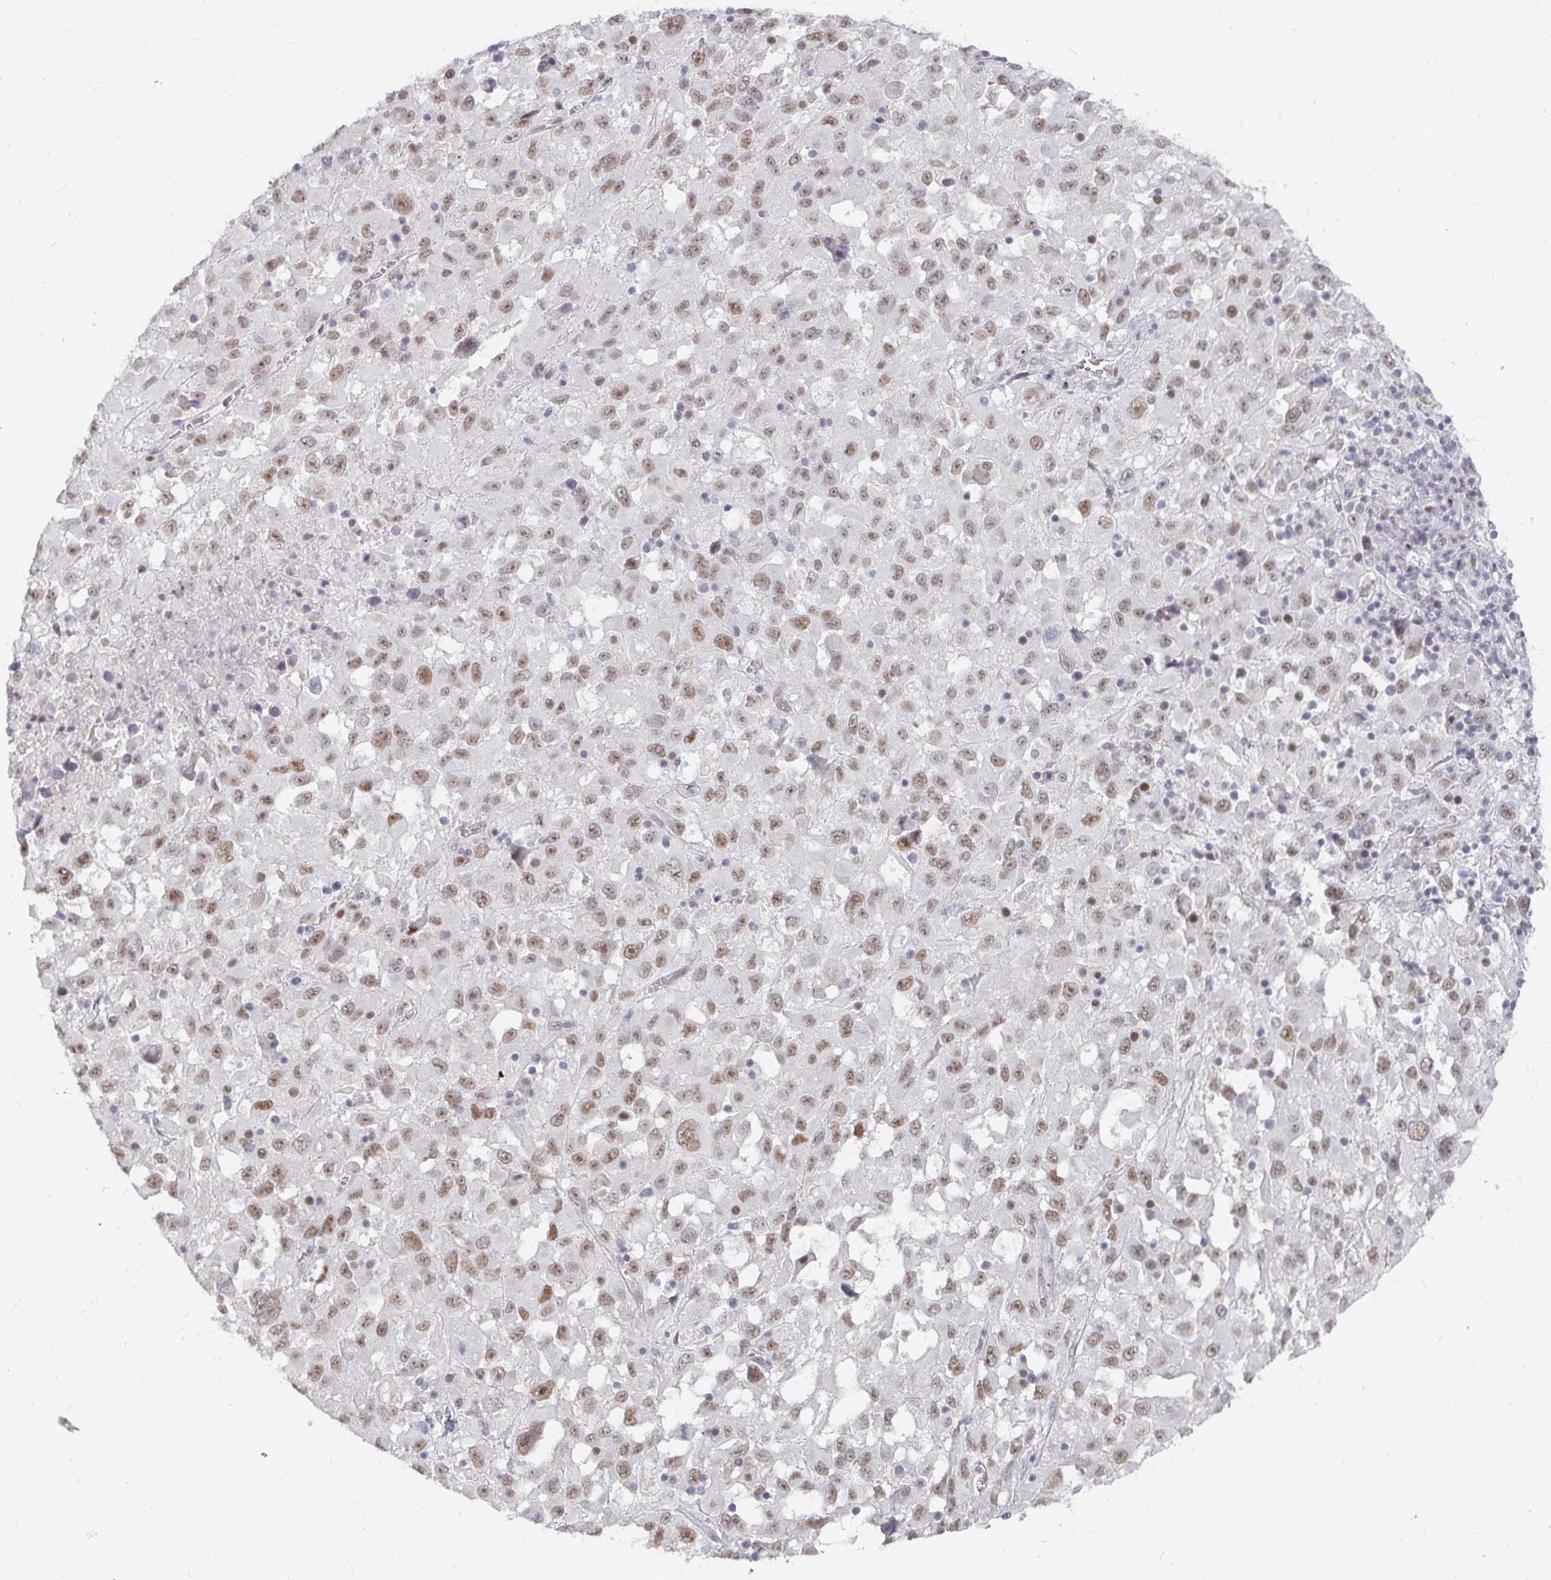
{"staining": {"intensity": "moderate", "quantity": ">75%", "location": "nuclear"}, "tissue": "melanoma", "cell_type": "Tumor cells", "image_type": "cancer", "snomed": [{"axis": "morphology", "description": "Malignant melanoma, Metastatic site"}, {"axis": "topography", "description": "Soft tissue"}], "caption": "Malignant melanoma (metastatic site) stained with a protein marker shows moderate staining in tumor cells.", "gene": "RCOR1", "patient": {"sex": "male", "age": 50}}